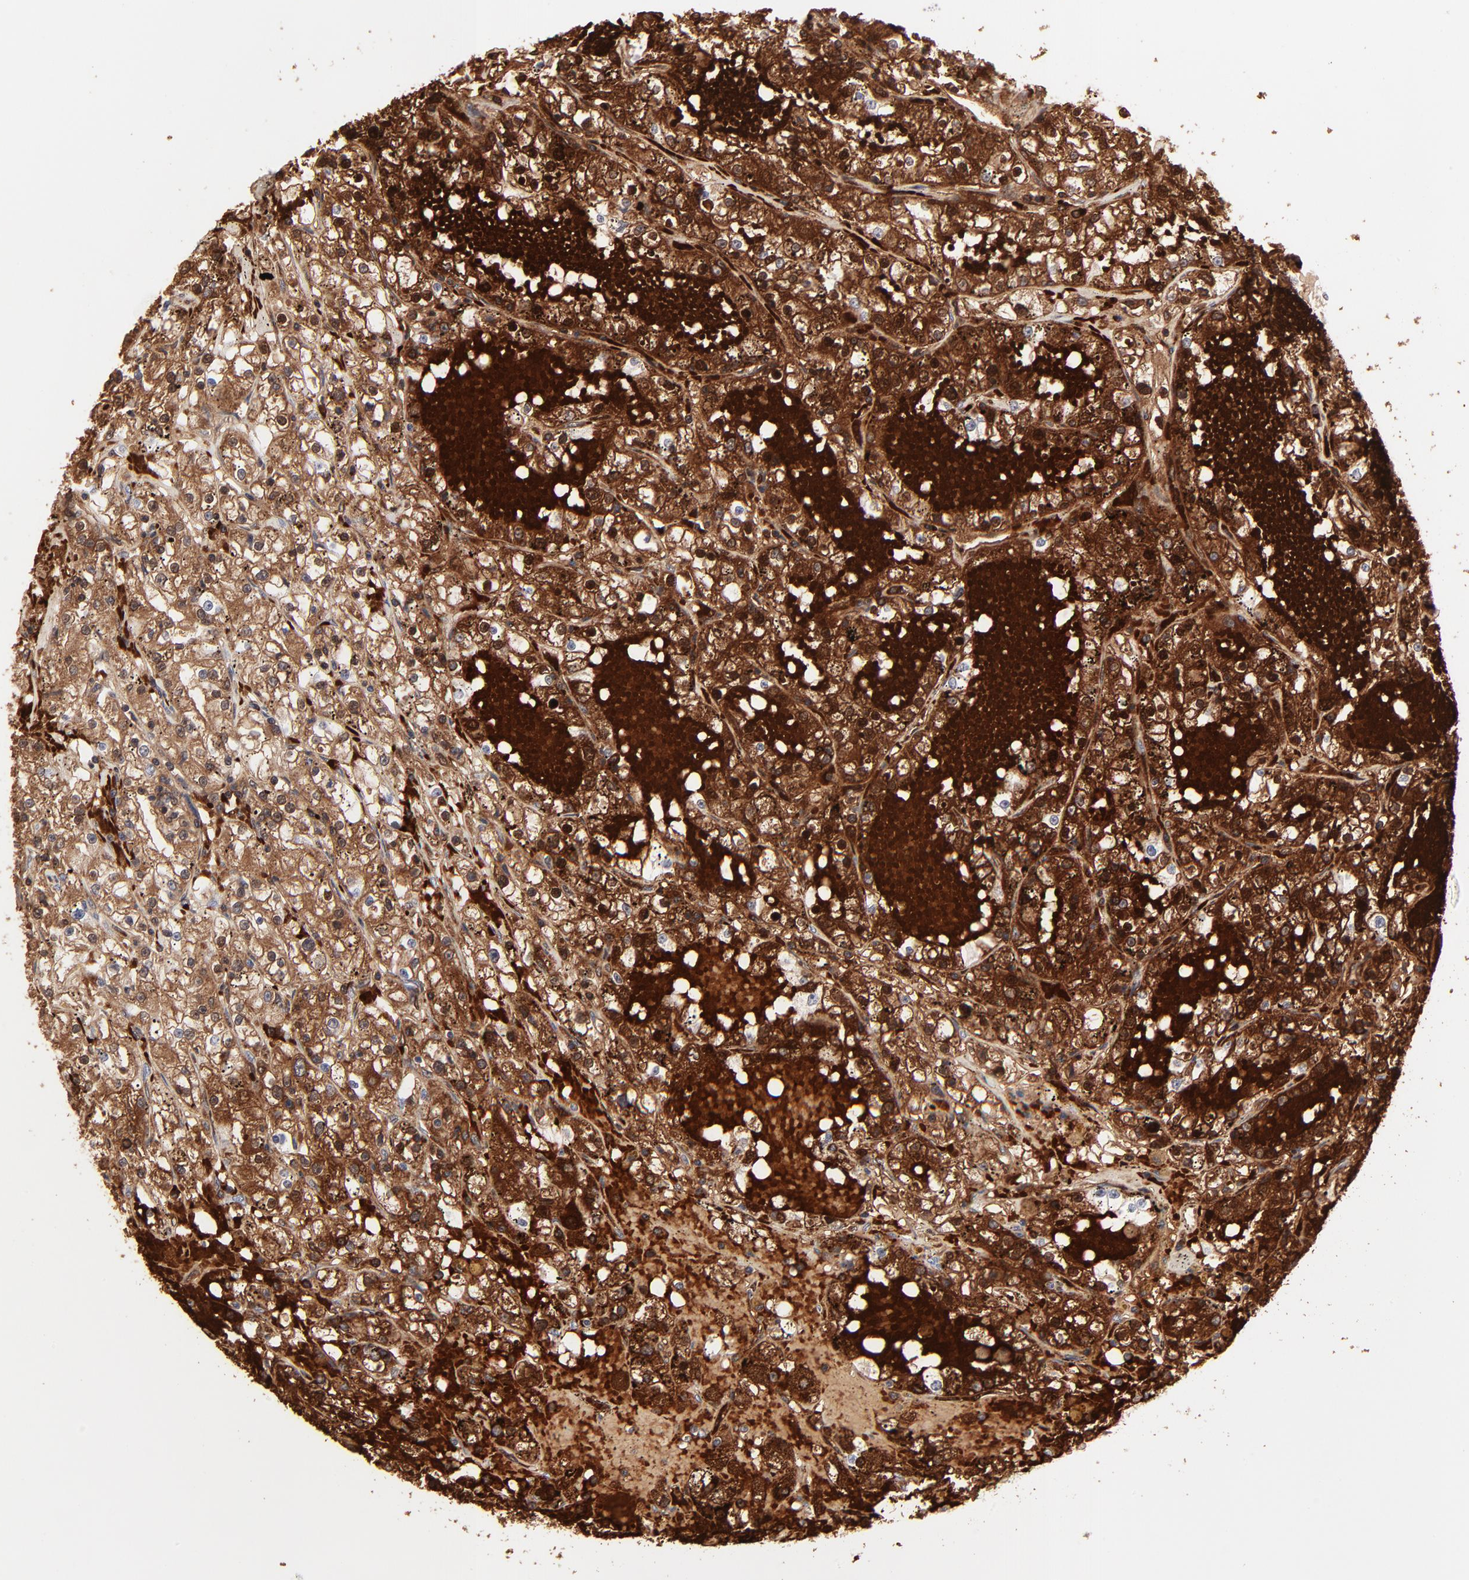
{"staining": {"intensity": "strong", "quantity": ">75%", "location": "cytoplasmic/membranous,nuclear"}, "tissue": "renal cancer", "cell_type": "Tumor cells", "image_type": "cancer", "snomed": [{"axis": "morphology", "description": "Adenocarcinoma, NOS"}, {"axis": "topography", "description": "Kidney"}], "caption": "DAB (3,3'-diaminobenzidine) immunohistochemical staining of renal adenocarcinoma reveals strong cytoplasmic/membranous and nuclear protein positivity in about >75% of tumor cells. The staining was performed using DAB (3,3'-diaminobenzidine) to visualize the protein expression in brown, while the nuclei were stained in blue with hematoxylin (Magnification: 20x).", "gene": "CASP10", "patient": {"sex": "male", "age": 56}}